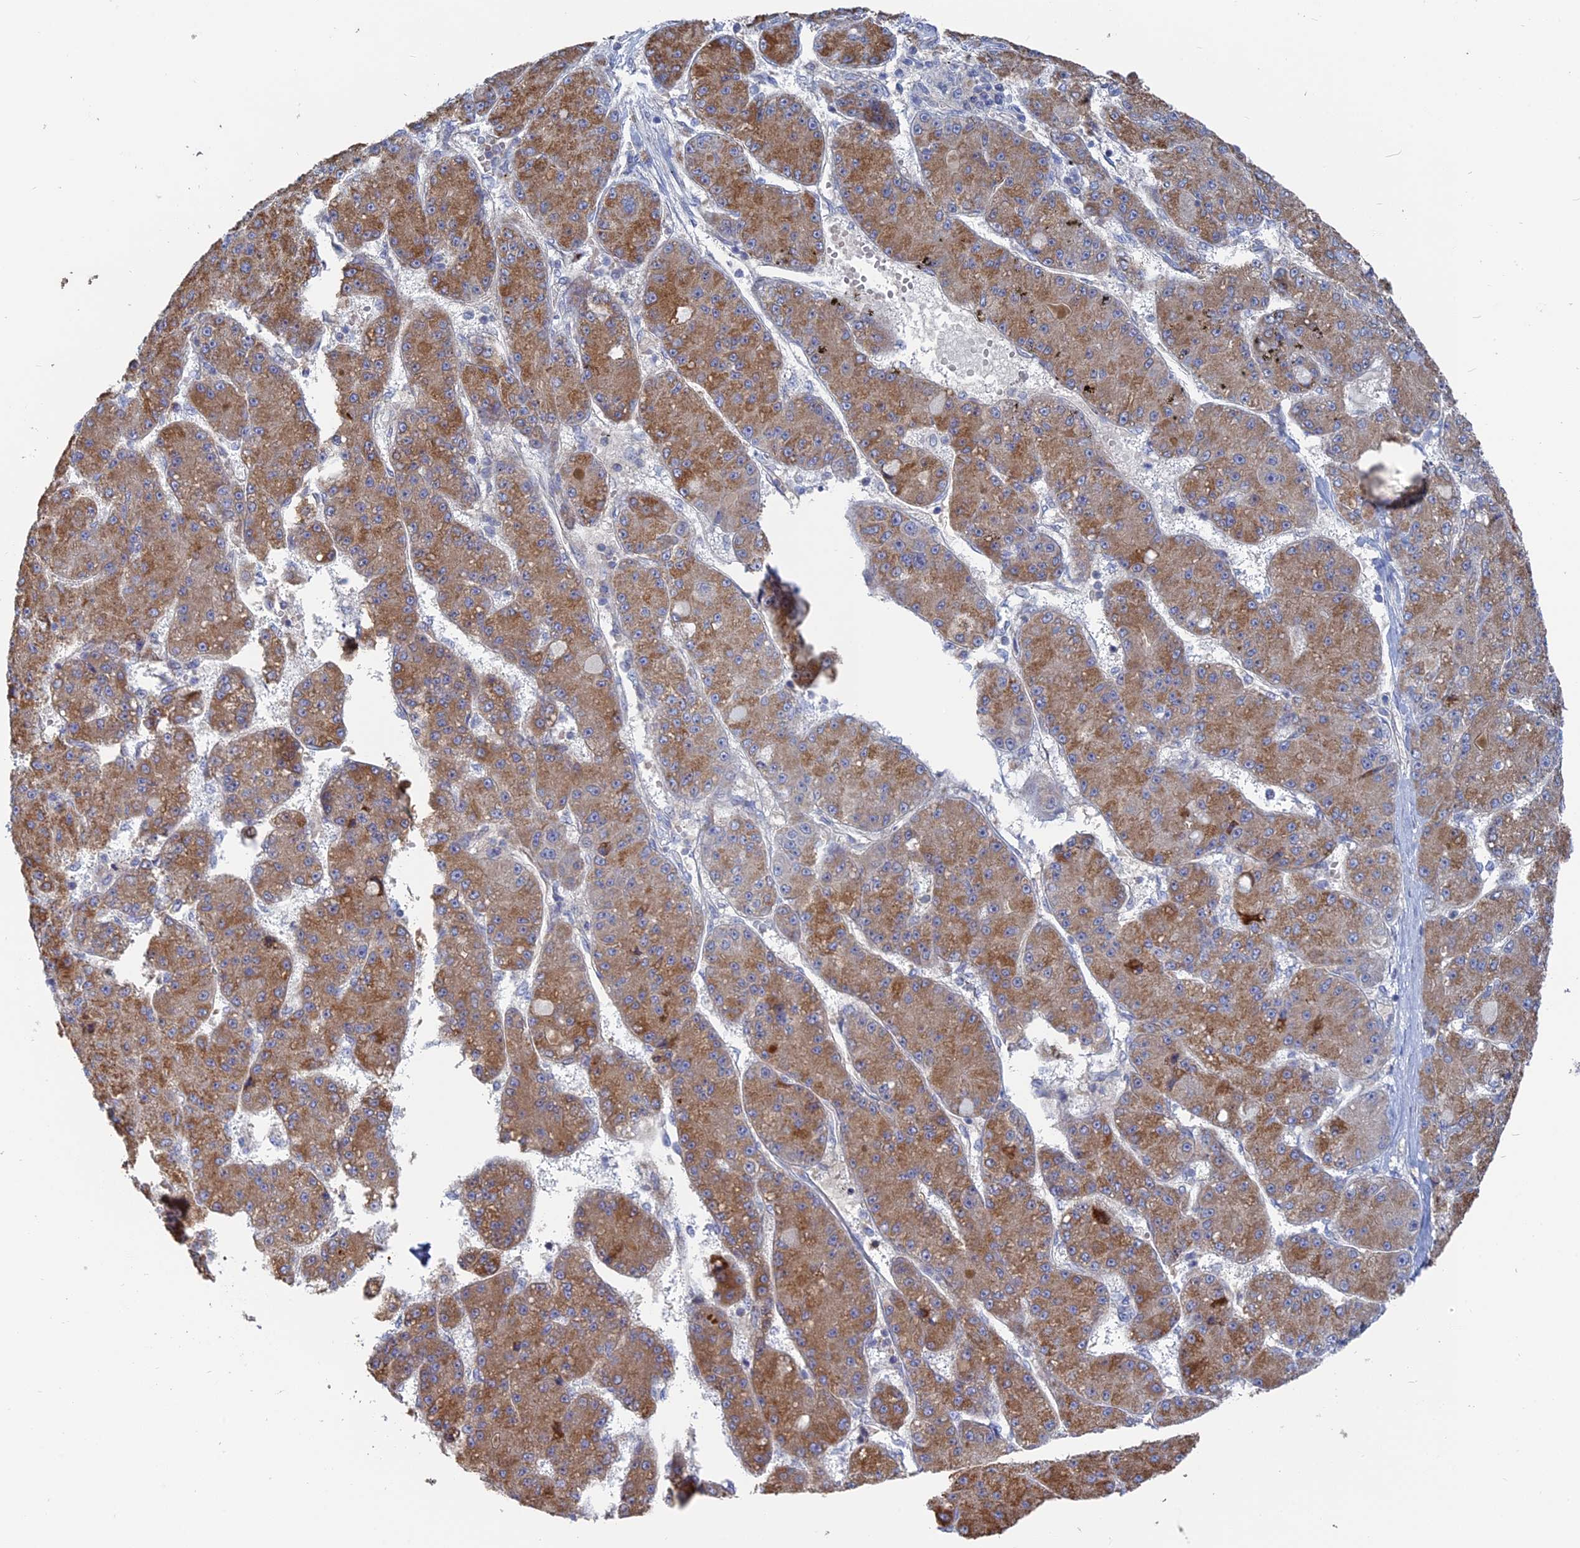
{"staining": {"intensity": "moderate", "quantity": ">75%", "location": "cytoplasmic/membranous"}, "tissue": "liver cancer", "cell_type": "Tumor cells", "image_type": "cancer", "snomed": [{"axis": "morphology", "description": "Carcinoma, Hepatocellular, NOS"}, {"axis": "topography", "description": "Liver"}], "caption": "A high-resolution micrograph shows IHC staining of liver cancer, which shows moderate cytoplasmic/membranous positivity in about >75% of tumor cells.", "gene": "TBC1D30", "patient": {"sex": "male", "age": 67}}